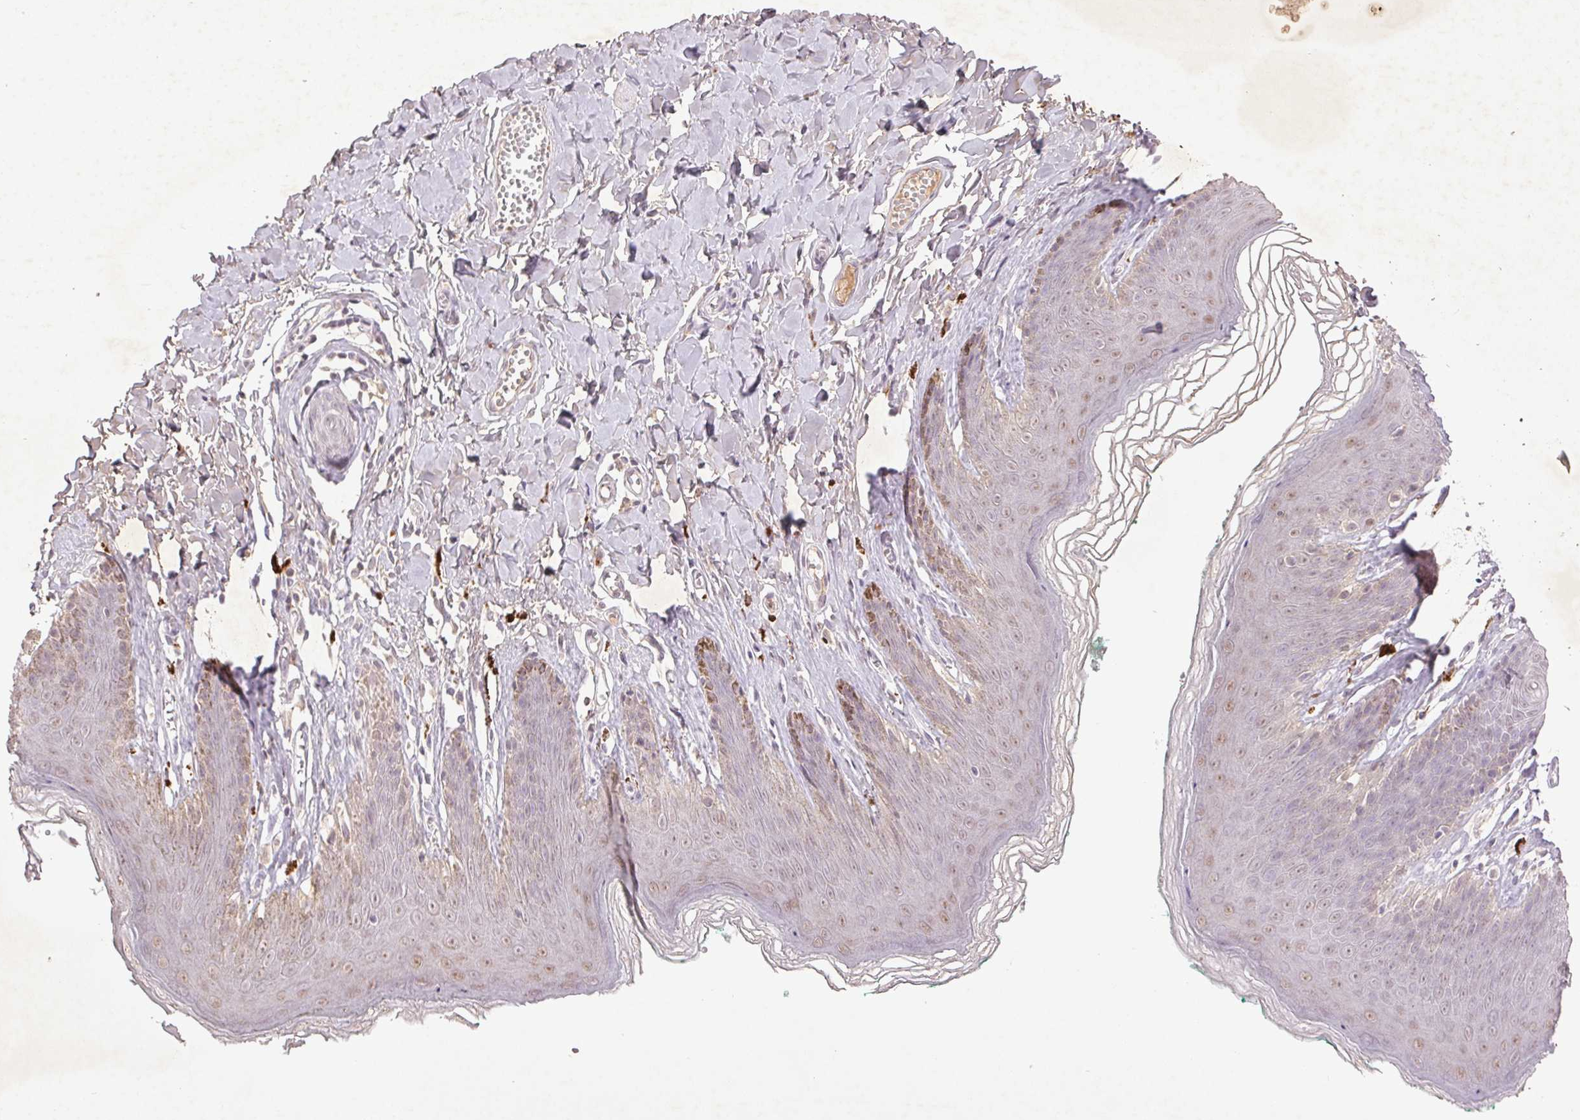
{"staining": {"intensity": "weak", "quantity": "<25%", "location": "nuclear"}, "tissue": "skin", "cell_type": "Epidermal cells", "image_type": "normal", "snomed": [{"axis": "morphology", "description": "Normal tissue, NOS"}, {"axis": "topography", "description": "Vulva"}, {"axis": "topography", "description": "Peripheral nerve tissue"}], "caption": "DAB immunohistochemical staining of unremarkable human skin shows no significant positivity in epidermal cells.", "gene": "FAM168B", "patient": {"sex": "female", "age": 66}}